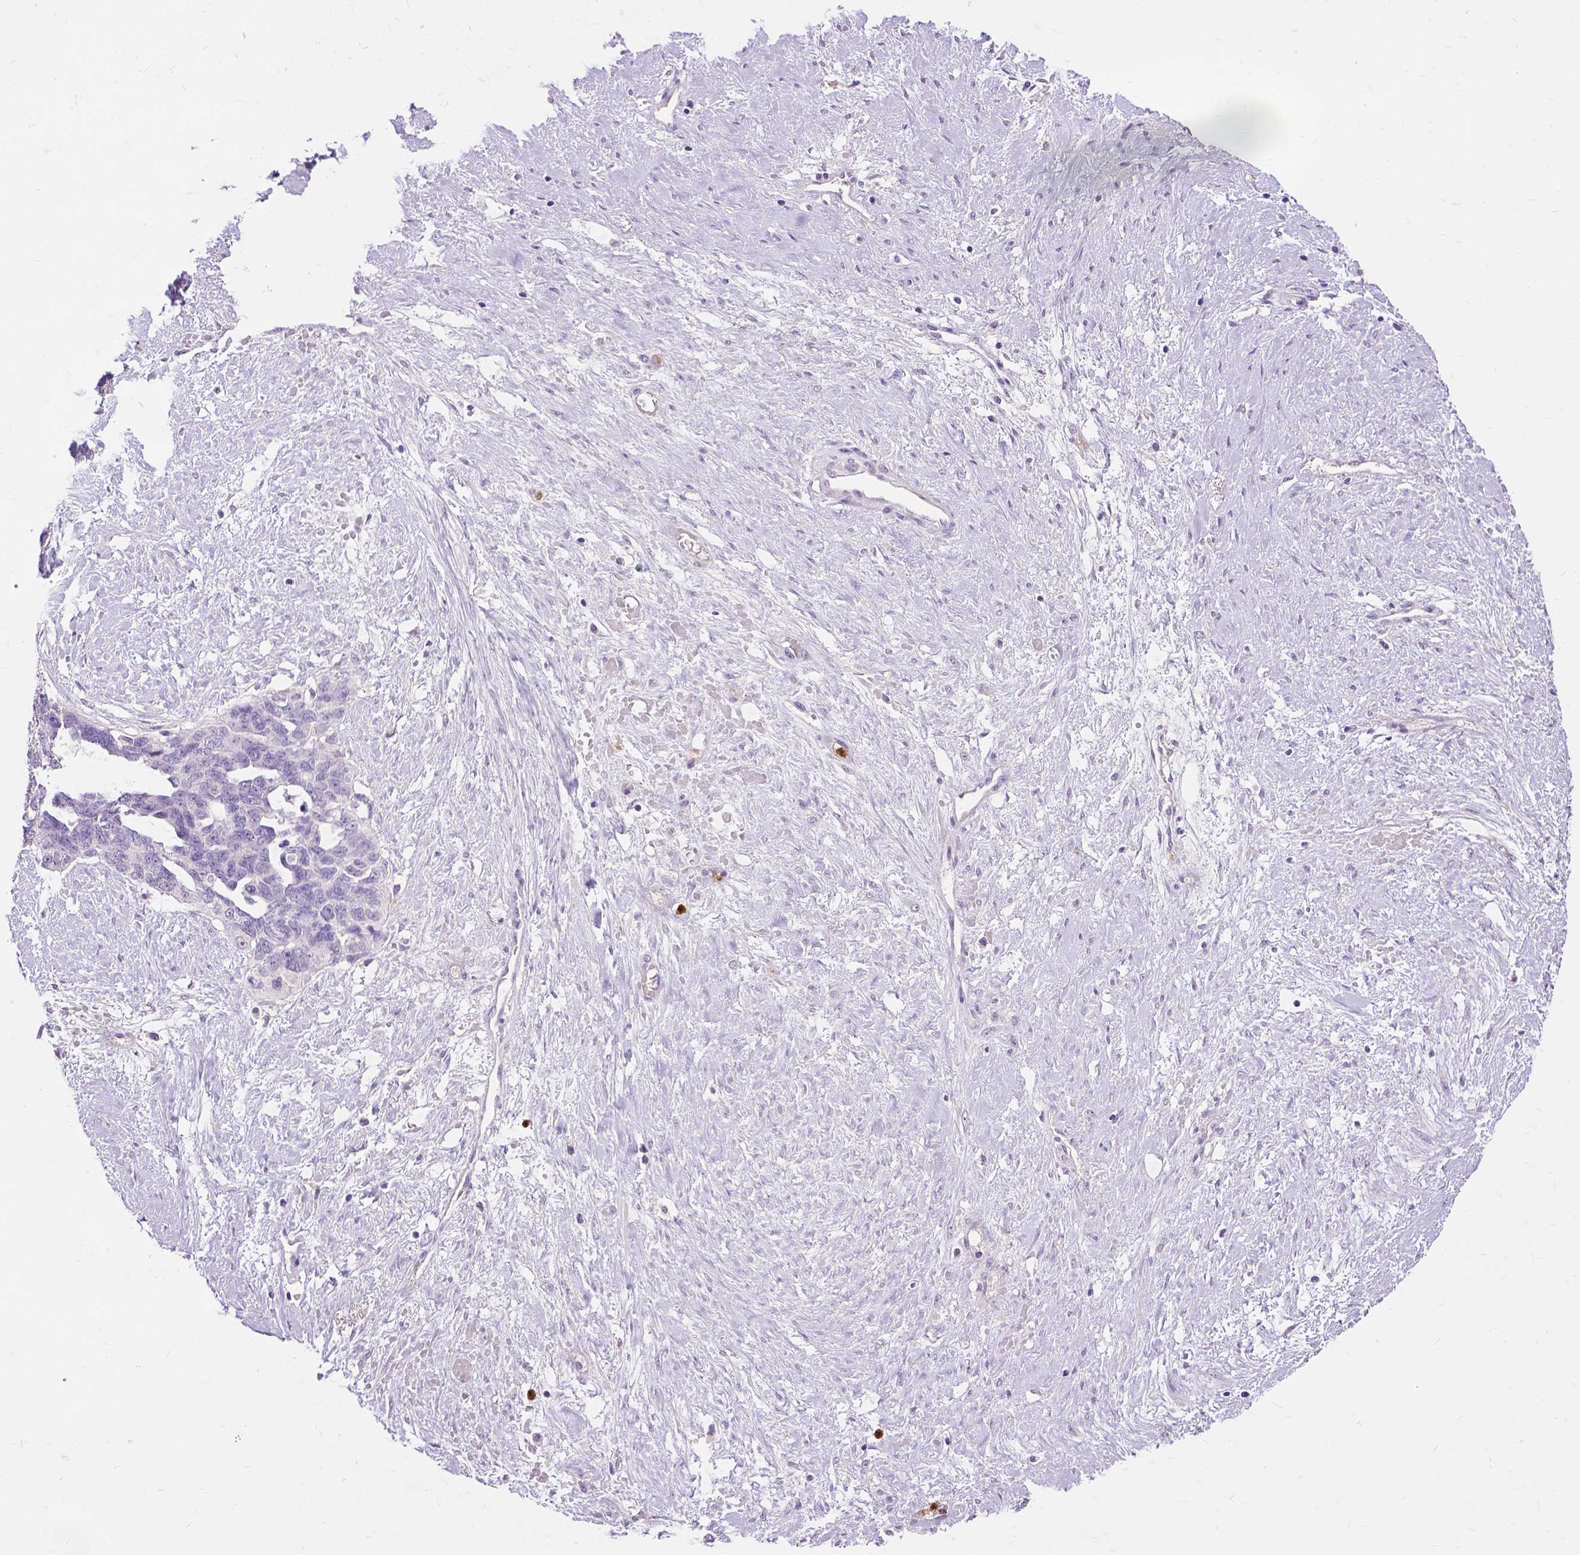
{"staining": {"intensity": "negative", "quantity": "none", "location": "none"}, "tissue": "ovarian cancer", "cell_type": "Tumor cells", "image_type": "cancer", "snomed": [{"axis": "morphology", "description": "Cystadenocarcinoma, serous, NOS"}, {"axis": "topography", "description": "Ovary"}], "caption": "DAB (3,3'-diaminobenzidine) immunohistochemical staining of ovarian serous cystadenocarcinoma displays no significant positivity in tumor cells.", "gene": "CXCR2", "patient": {"sex": "female", "age": 69}}